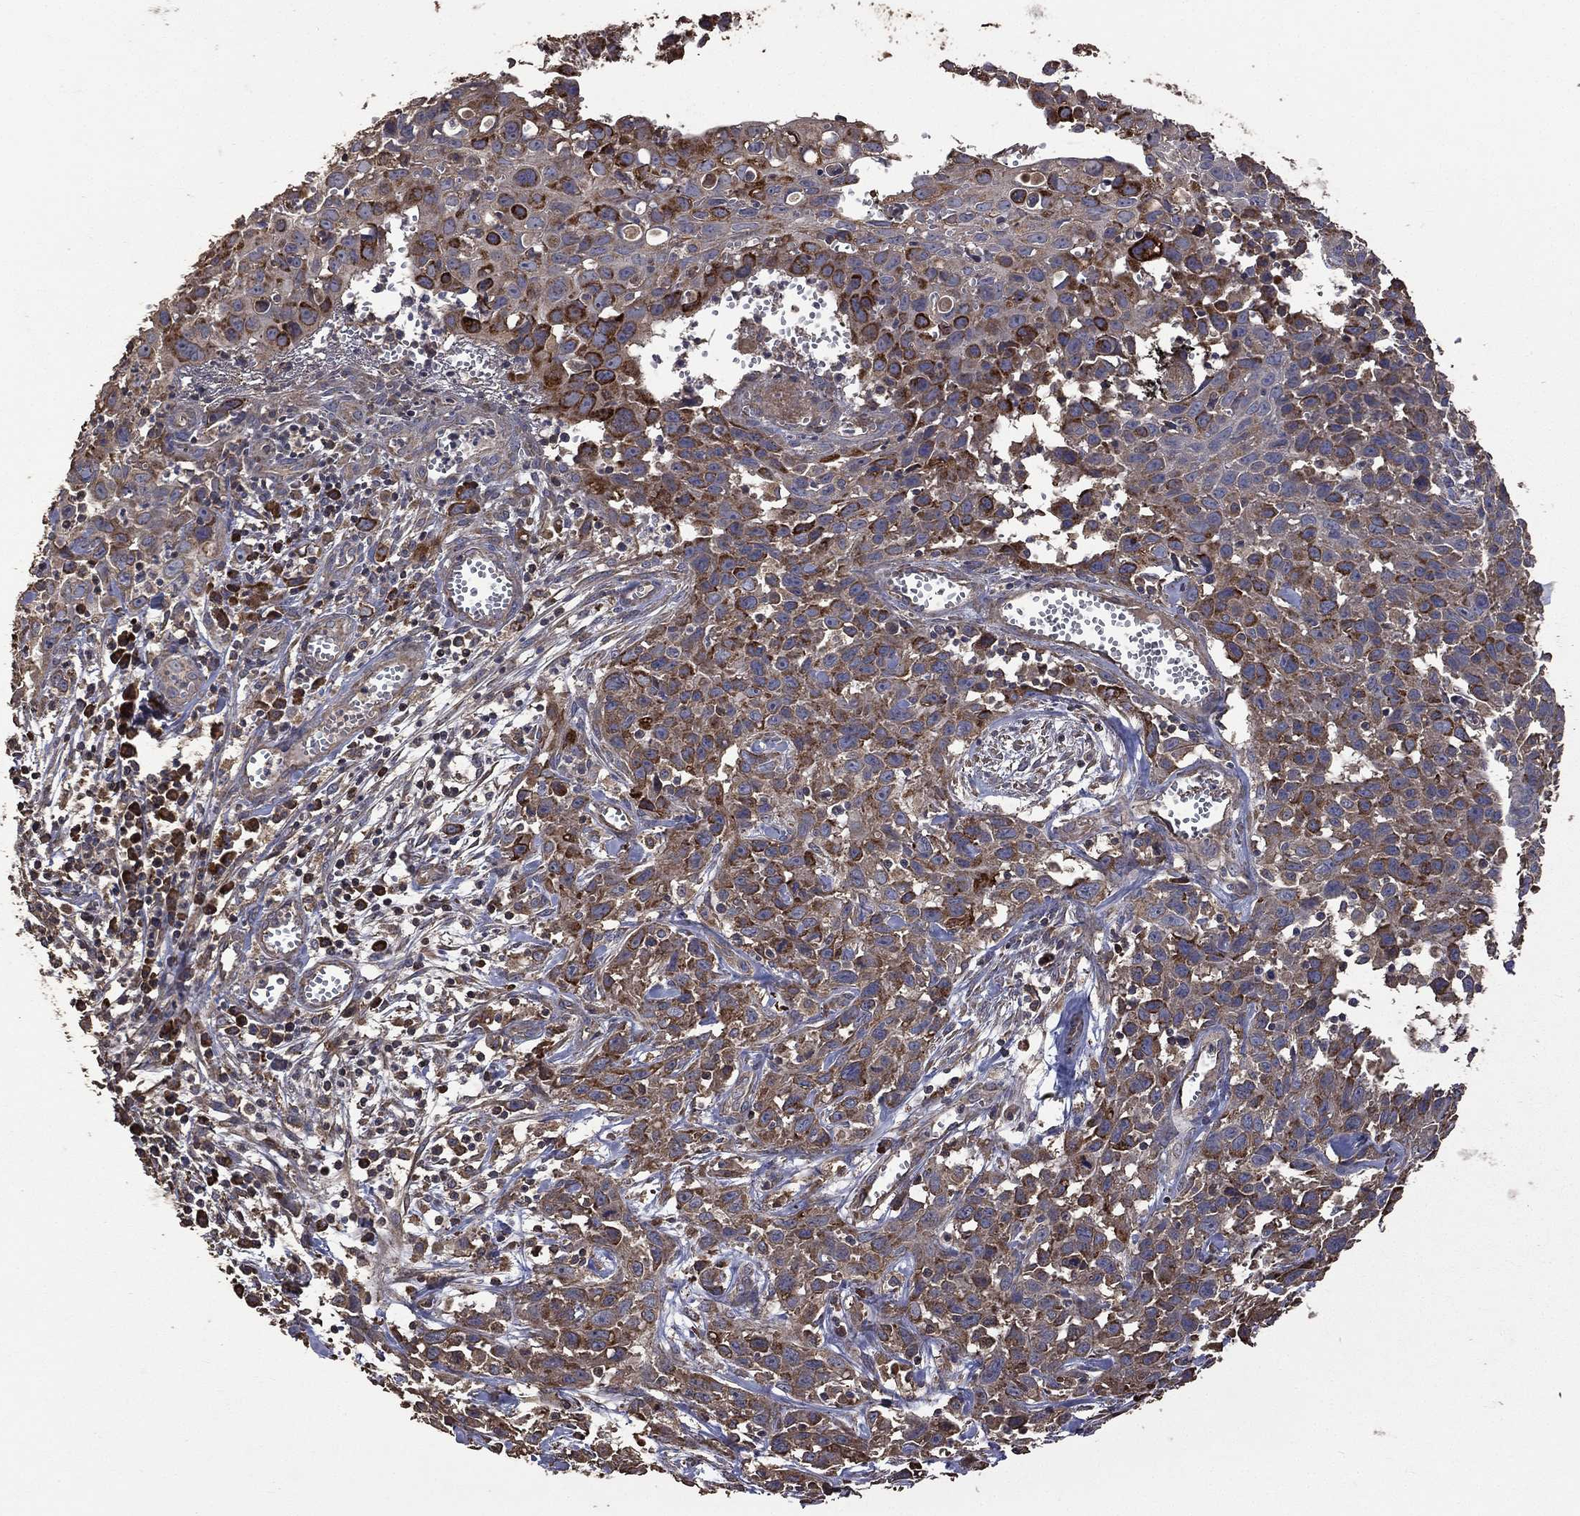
{"staining": {"intensity": "strong", "quantity": "25%-75%", "location": "cytoplasmic/membranous"}, "tissue": "cervical cancer", "cell_type": "Tumor cells", "image_type": "cancer", "snomed": [{"axis": "morphology", "description": "Squamous cell carcinoma, NOS"}, {"axis": "topography", "description": "Cervix"}], "caption": "Protein staining of cervical squamous cell carcinoma tissue shows strong cytoplasmic/membranous staining in about 25%-75% of tumor cells.", "gene": "METTL27", "patient": {"sex": "female", "age": 38}}